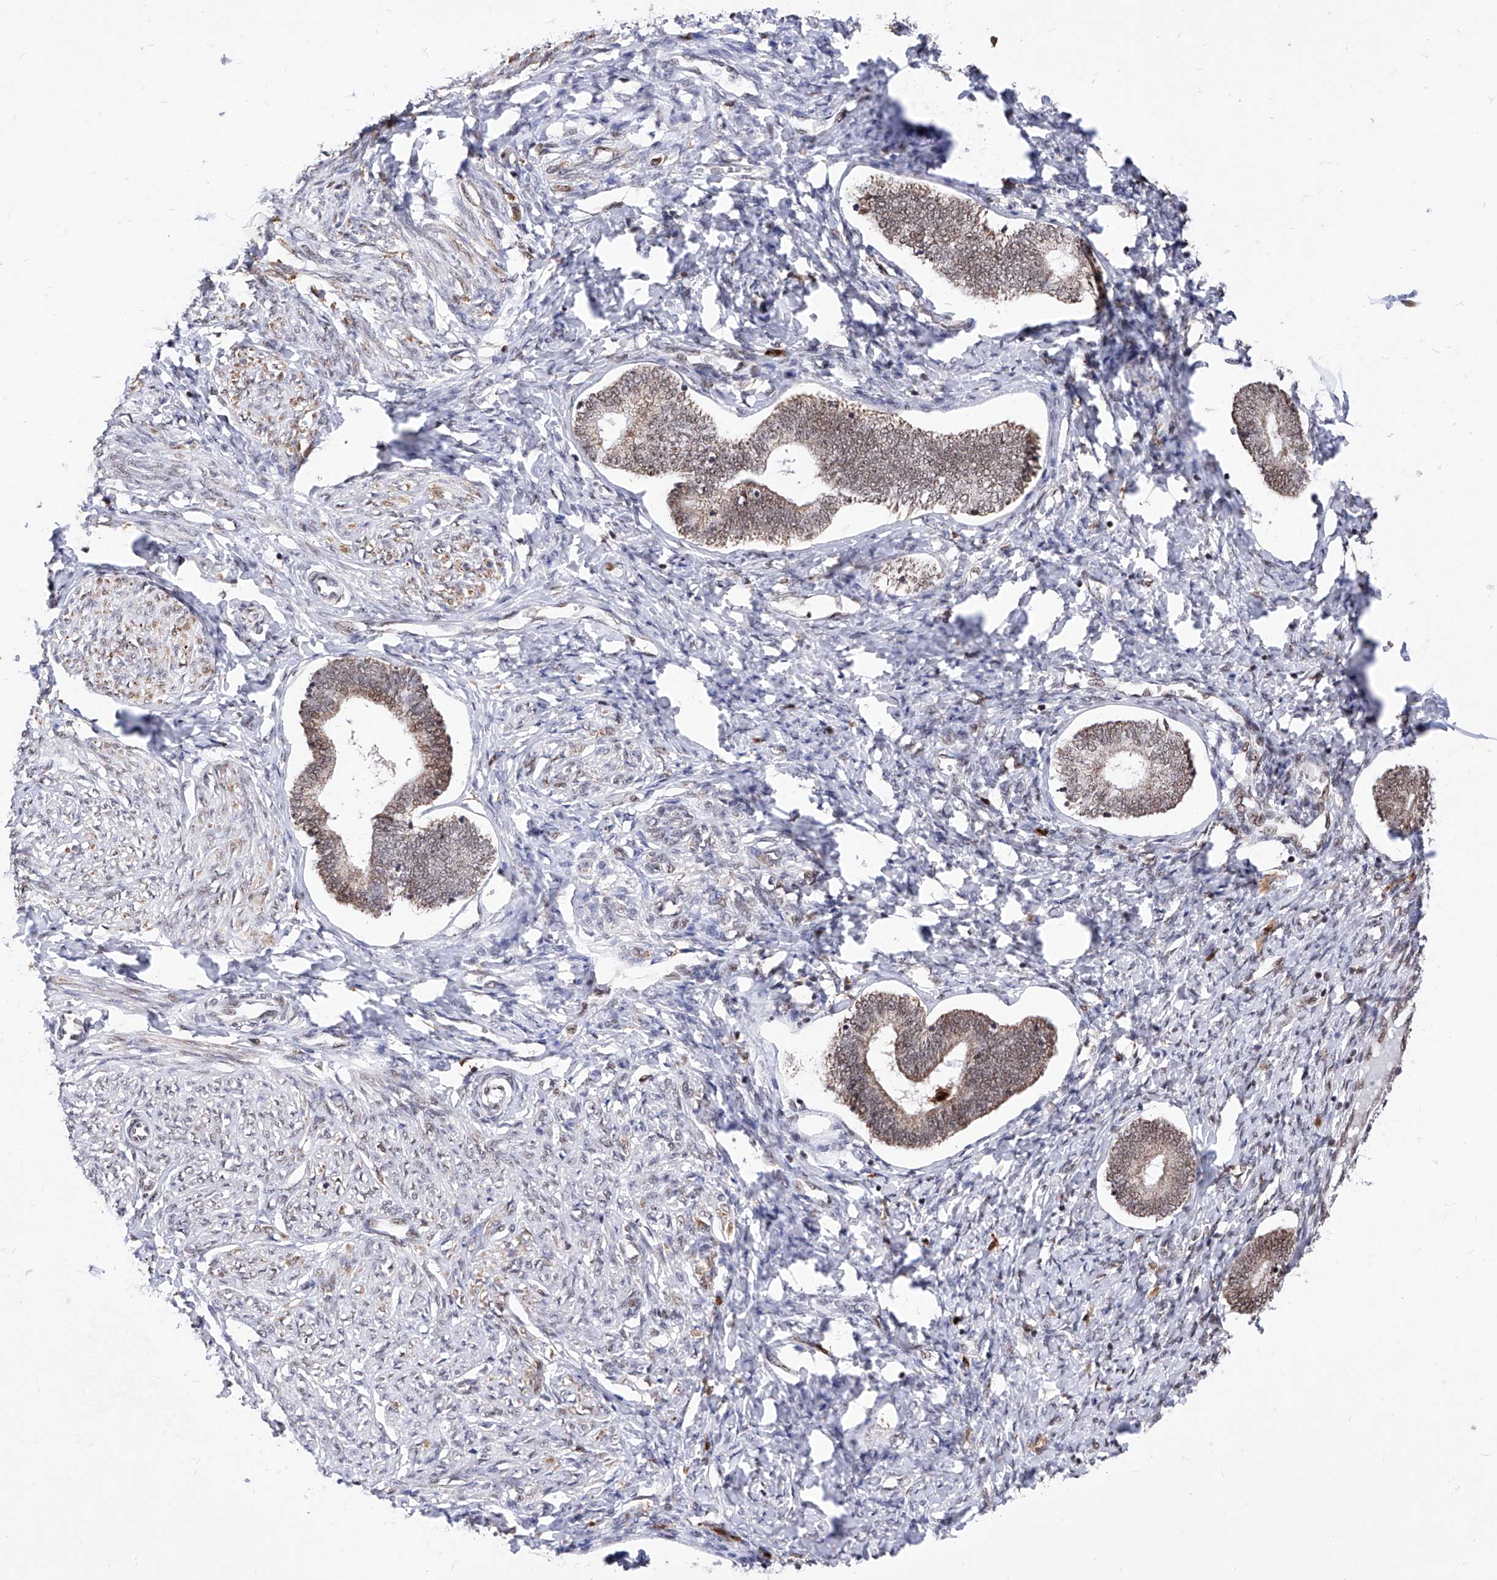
{"staining": {"intensity": "strong", "quantity": "25%-75%", "location": "cytoplasmic/membranous,nuclear"}, "tissue": "endometrium", "cell_type": "Cells in endometrial stroma", "image_type": "normal", "snomed": [{"axis": "morphology", "description": "Normal tissue, NOS"}, {"axis": "topography", "description": "Endometrium"}], "caption": "Immunohistochemistry (DAB (3,3'-diaminobenzidine)) staining of normal endometrium reveals strong cytoplasmic/membranous,nuclear protein expression in approximately 25%-75% of cells in endometrial stroma. Immunohistochemistry stains the protein of interest in brown and the nuclei are stained blue.", "gene": "PHF5A", "patient": {"sex": "female", "age": 72}}